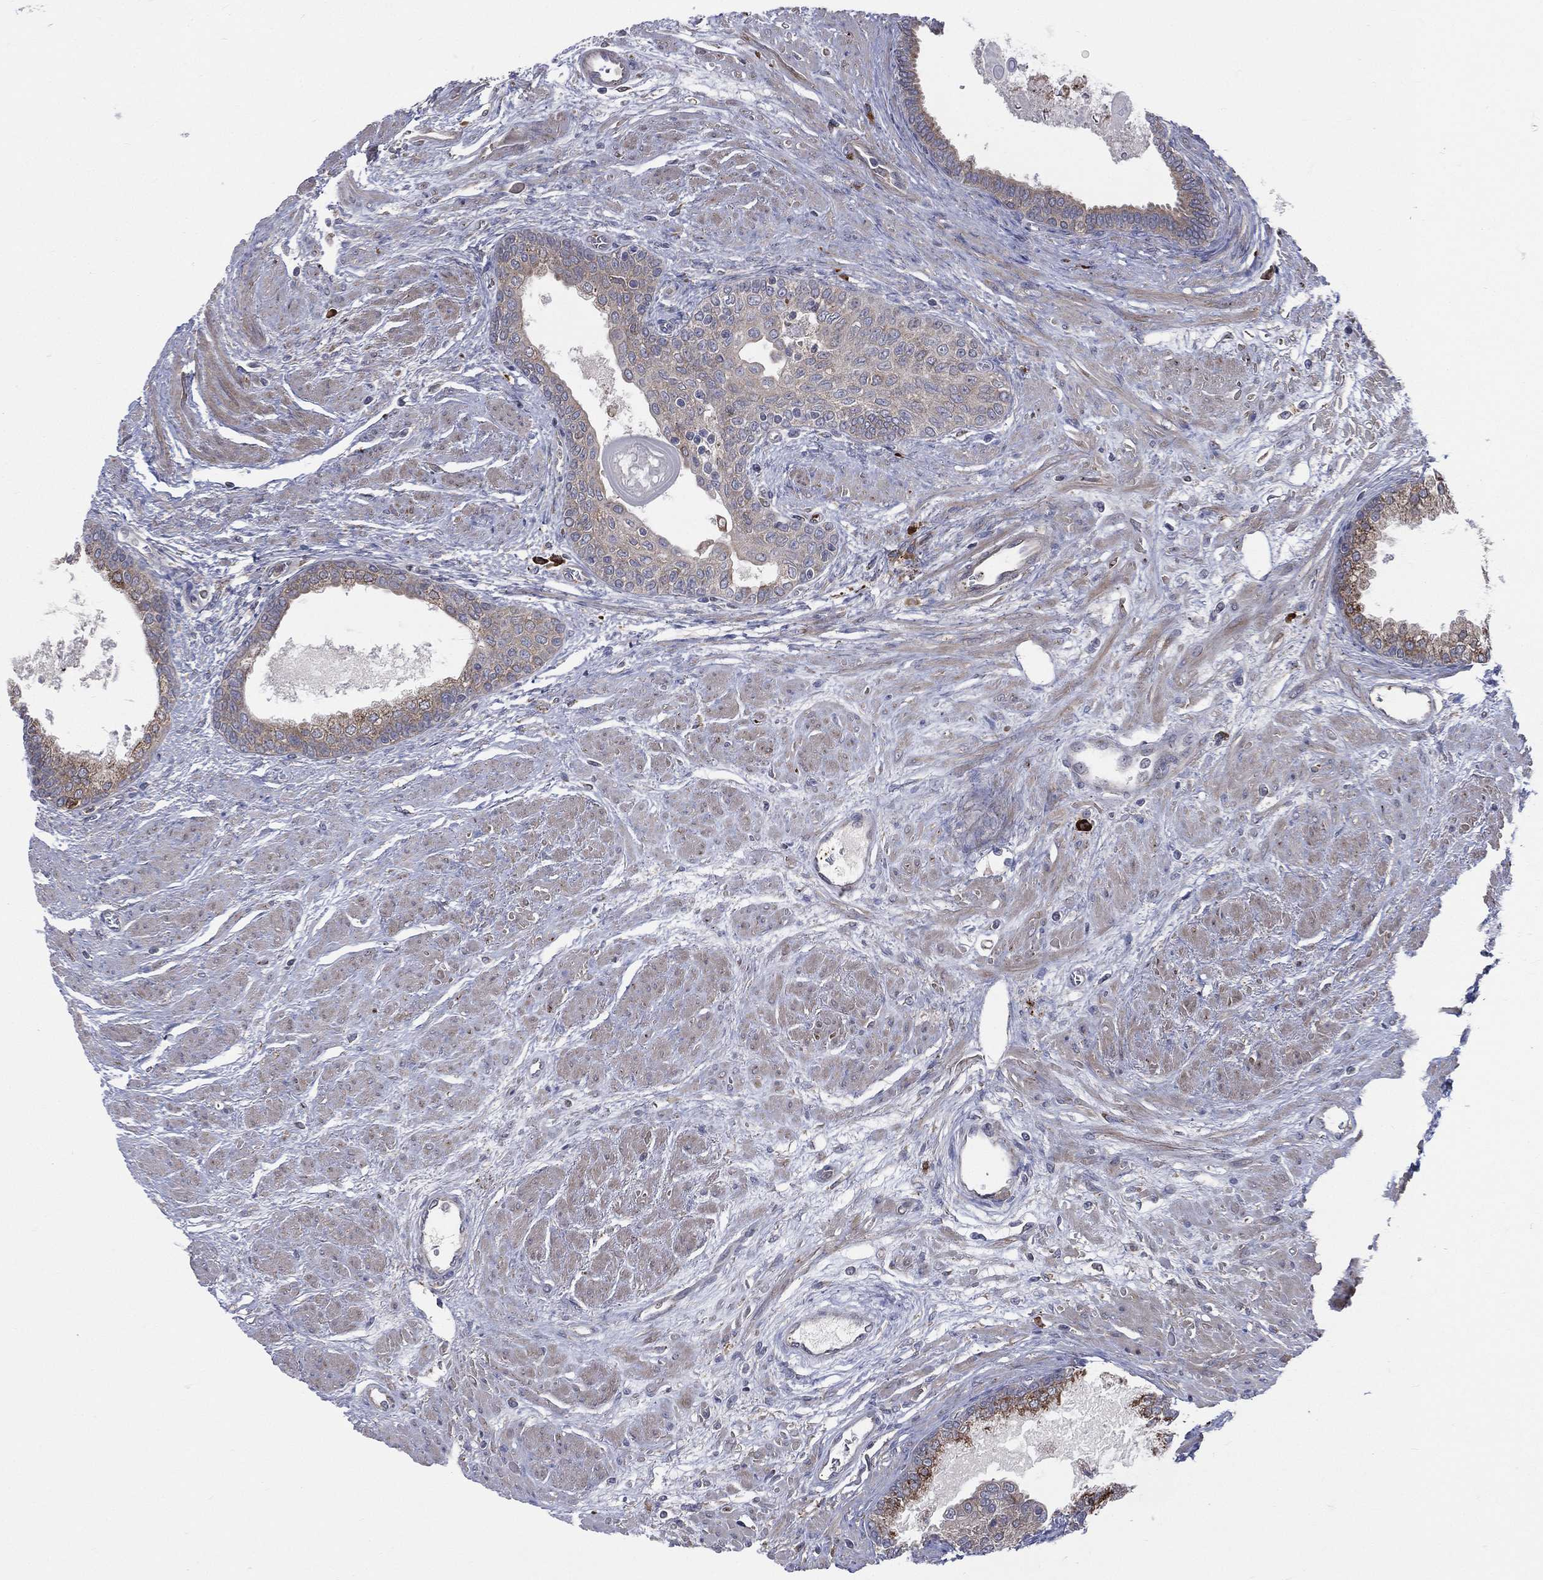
{"staining": {"intensity": "weak", "quantity": "25%-75%", "location": "cytoplasmic/membranous"}, "tissue": "prostate cancer", "cell_type": "Tumor cells", "image_type": "cancer", "snomed": [{"axis": "morphology", "description": "Adenocarcinoma, NOS"}, {"axis": "topography", "description": "Prostate and seminal vesicle, NOS"}, {"axis": "topography", "description": "Prostate"}], "caption": "About 25%-75% of tumor cells in human prostate adenocarcinoma reveal weak cytoplasmic/membranous protein expression as visualized by brown immunohistochemical staining.", "gene": "CCDC159", "patient": {"sex": "male", "age": 62}}